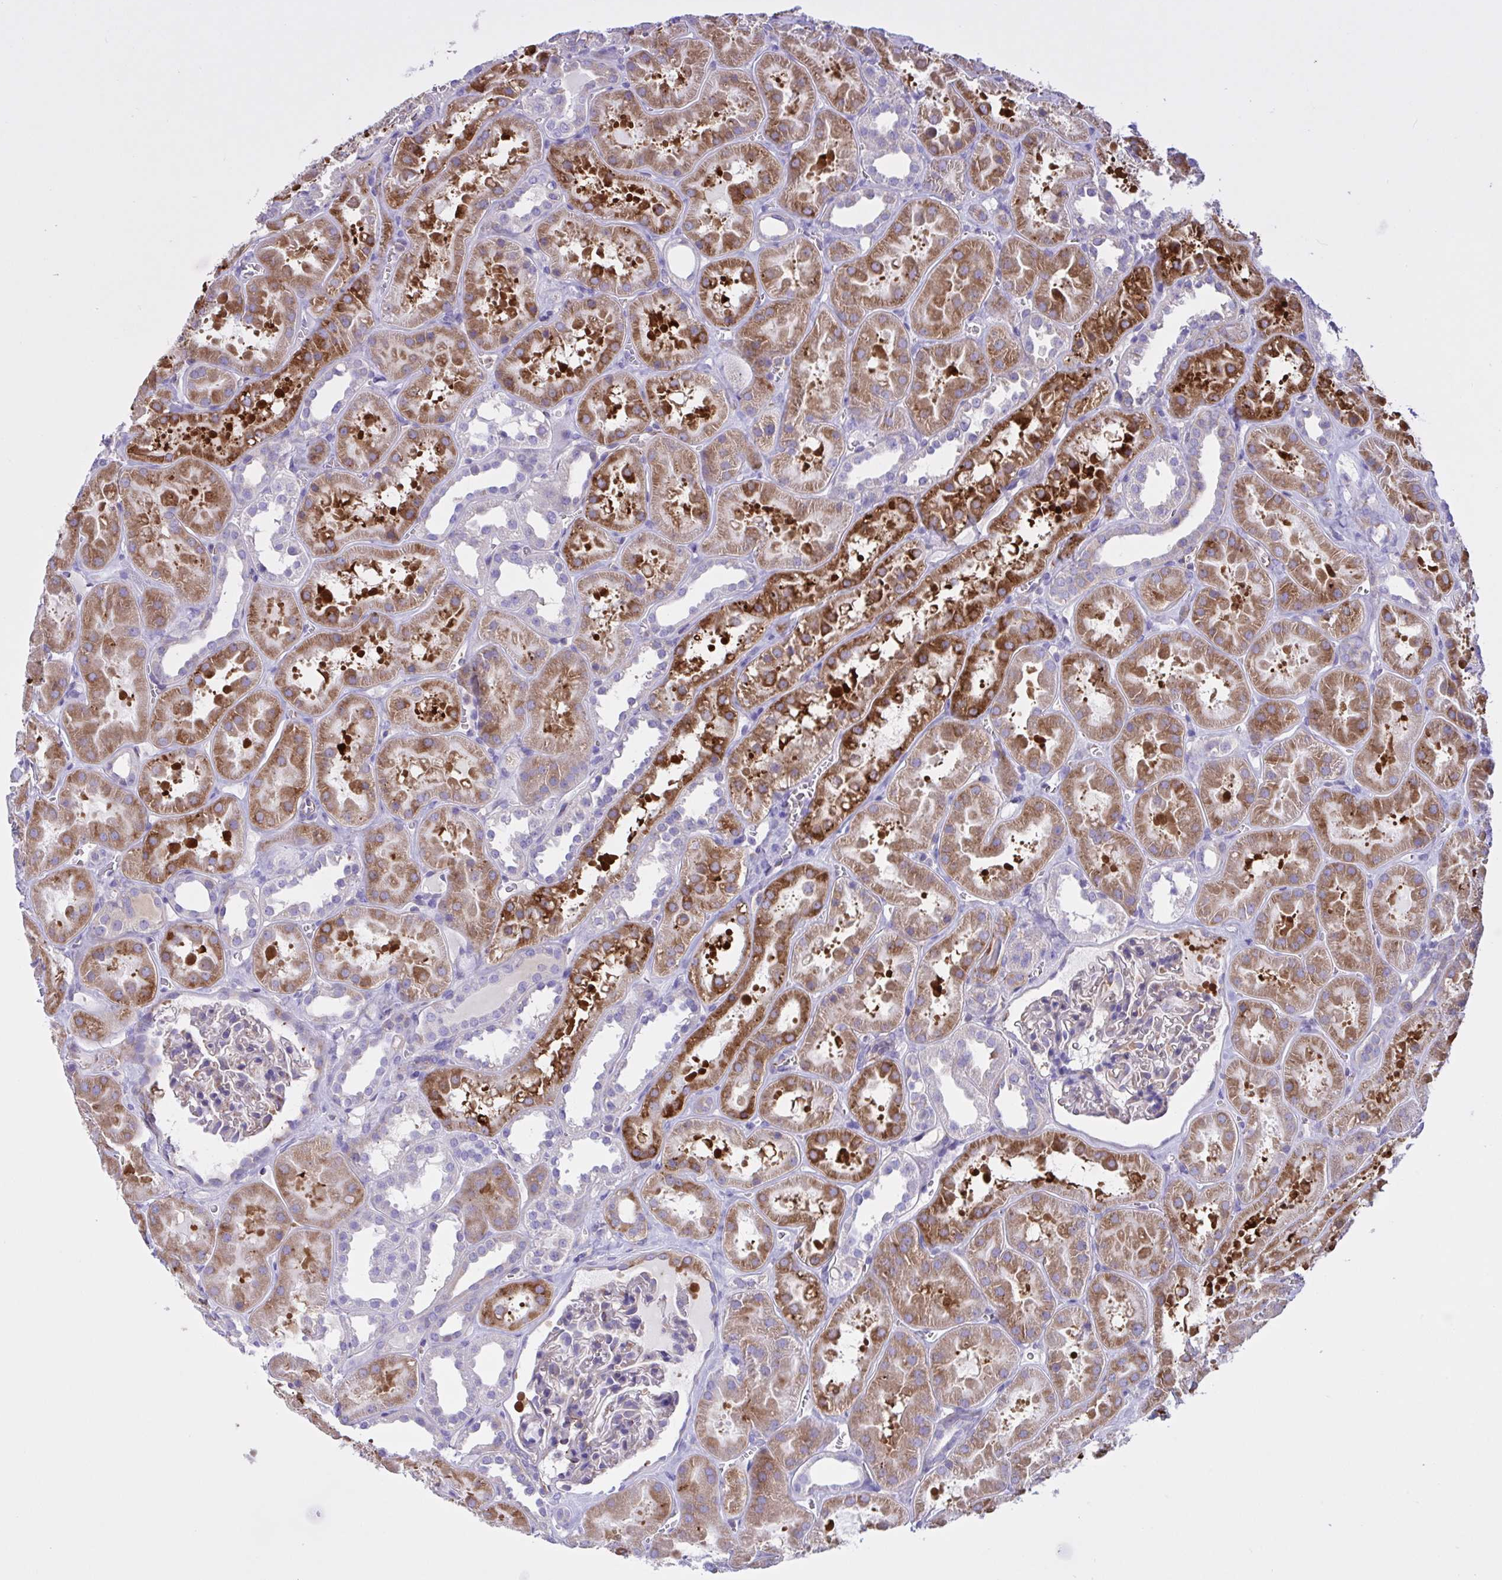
{"staining": {"intensity": "moderate", "quantity": "<25%", "location": "cytoplasmic/membranous"}, "tissue": "kidney", "cell_type": "Cells in glomeruli", "image_type": "normal", "snomed": [{"axis": "morphology", "description": "Normal tissue, NOS"}, {"axis": "topography", "description": "Kidney"}], "caption": "High-power microscopy captured an immunohistochemistry (IHC) histopathology image of normal kidney, revealing moderate cytoplasmic/membranous expression in about <25% of cells in glomeruli.", "gene": "OR51M1", "patient": {"sex": "female", "age": 41}}